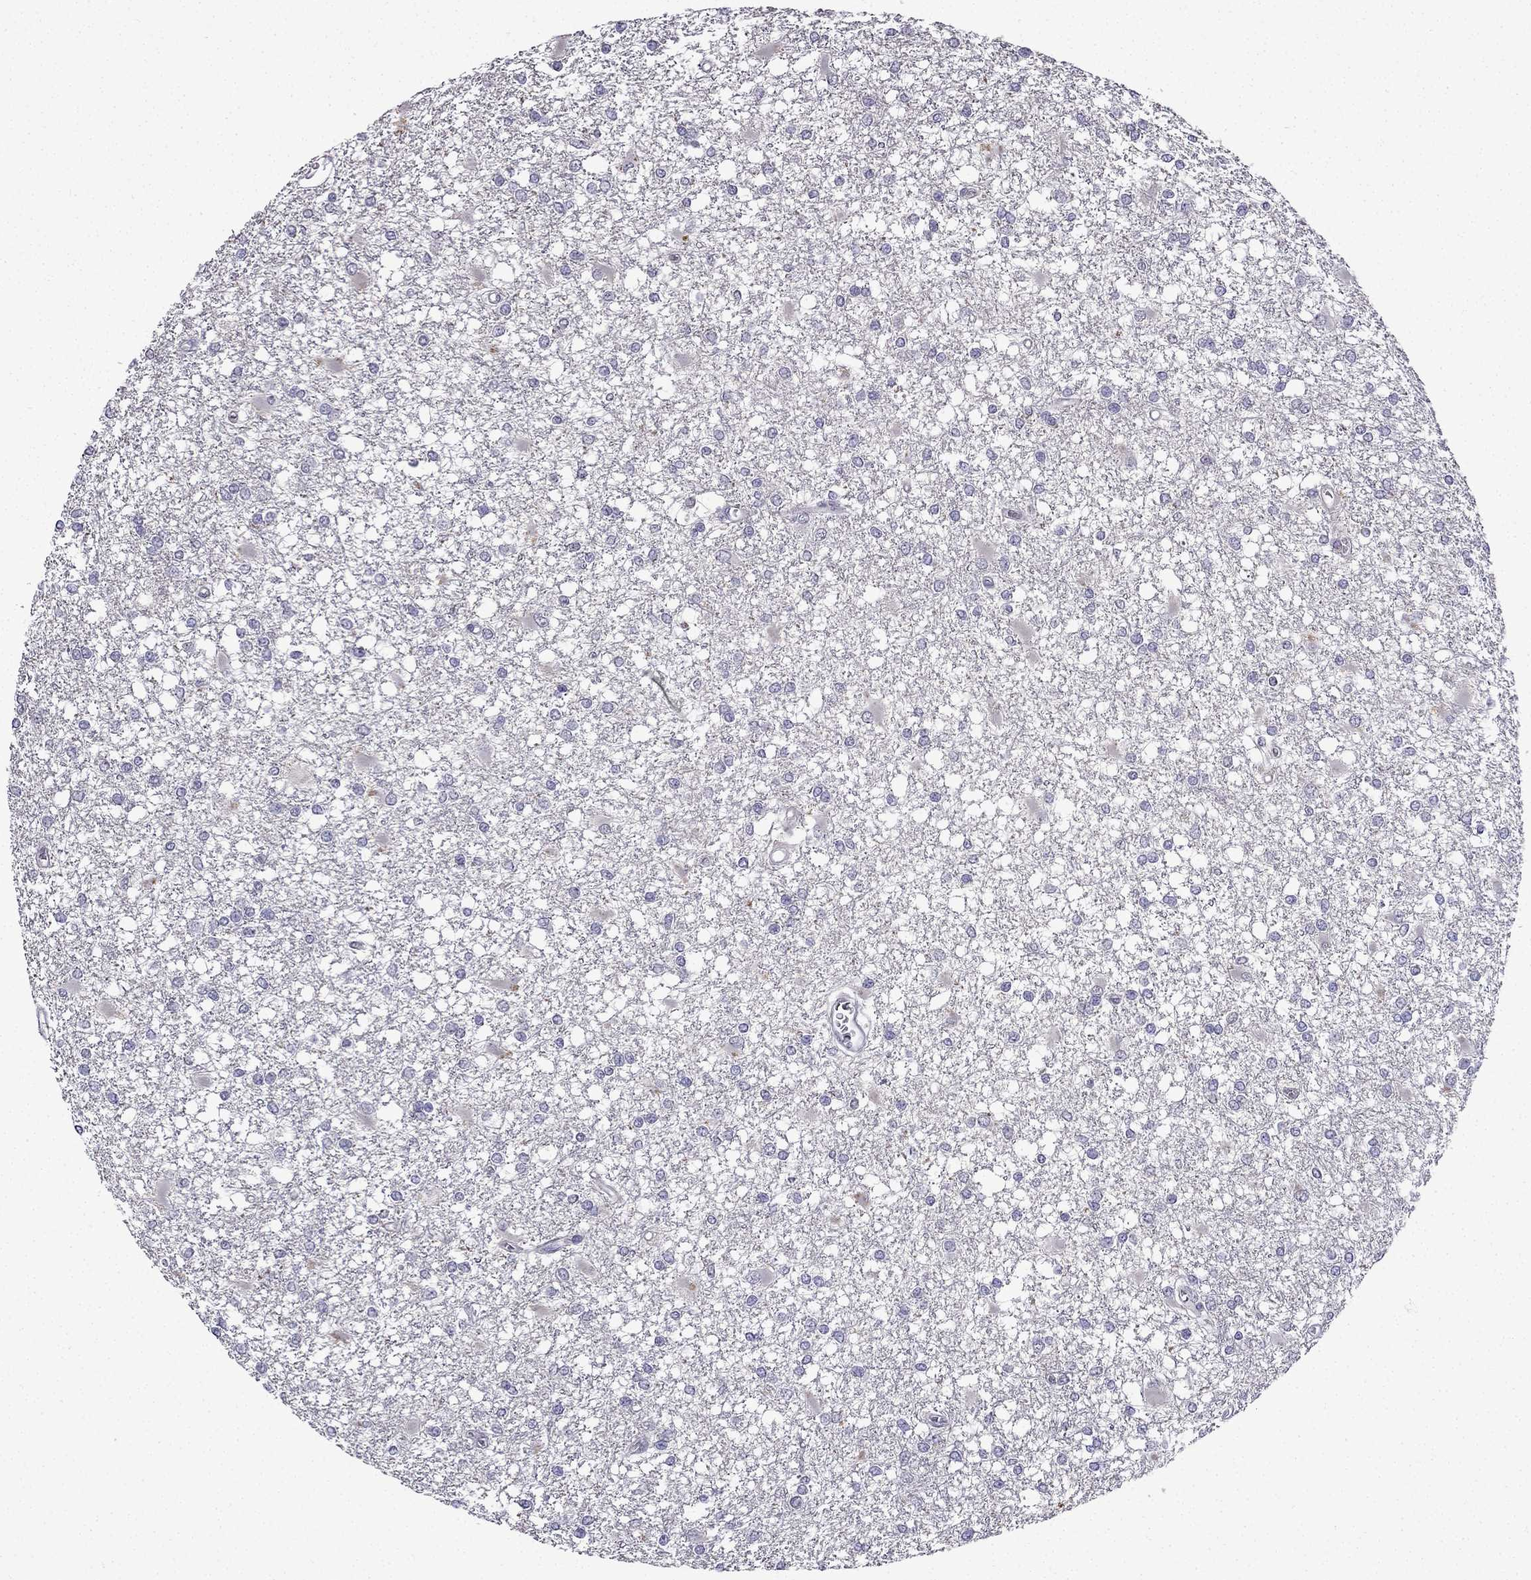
{"staining": {"intensity": "negative", "quantity": "none", "location": "none"}, "tissue": "glioma", "cell_type": "Tumor cells", "image_type": "cancer", "snomed": [{"axis": "morphology", "description": "Glioma, malignant, High grade"}, {"axis": "topography", "description": "Cerebral cortex"}], "caption": "An image of human high-grade glioma (malignant) is negative for staining in tumor cells.", "gene": "UHRF1", "patient": {"sex": "male", "age": 79}}